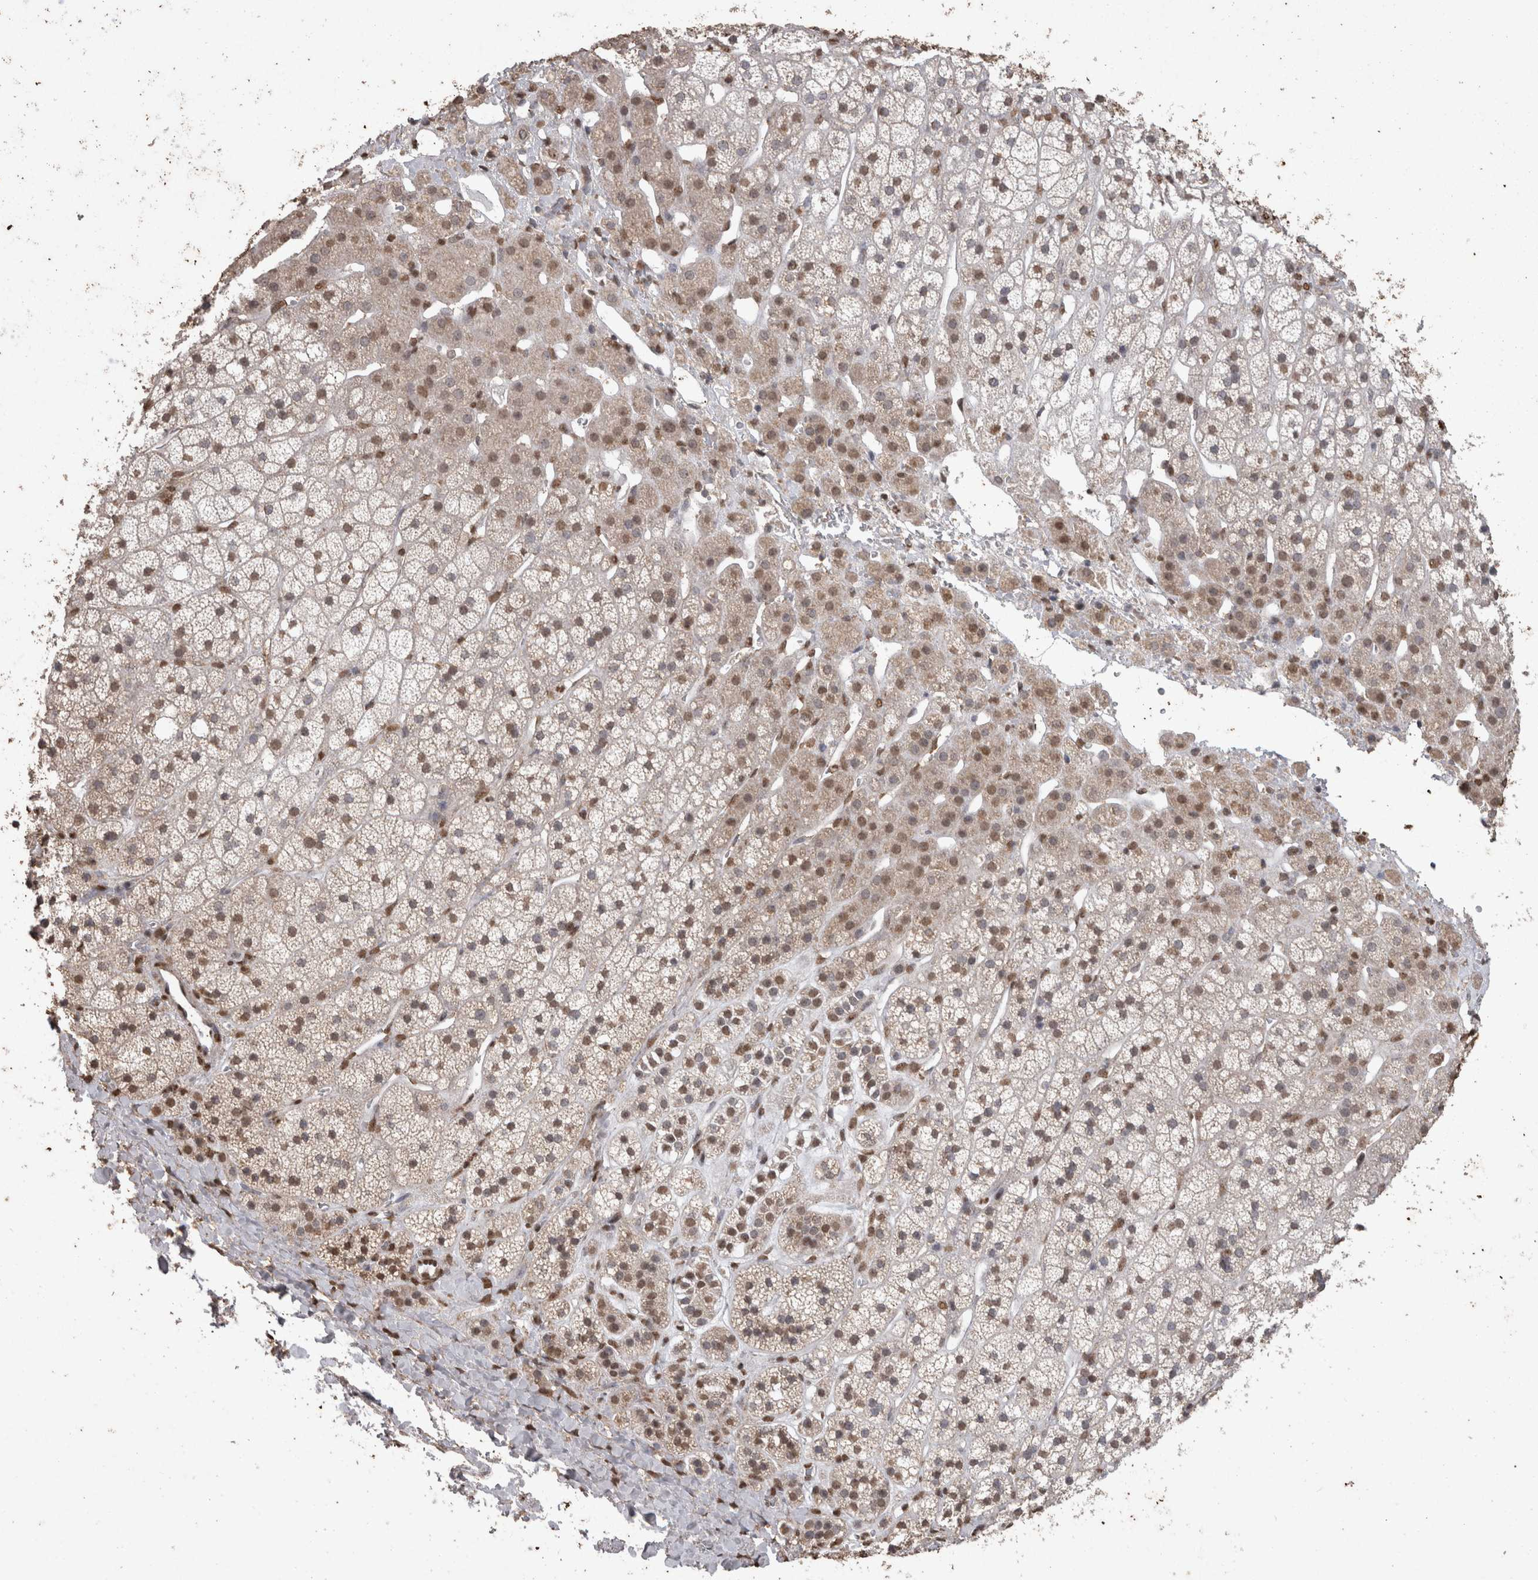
{"staining": {"intensity": "weak", "quantity": "25%-75%", "location": "cytoplasmic/membranous,nuclear"}, "tissue": "adrenal gland", "cell_type": "Glandular cells", "image_type": "normal", "snomed": [{"axis": "morphology", "description": "Normal tissue, NOS"}, {"axis": "topography", "description": "Adrenal gland"}], "caption": "Immunohistochemical staining of benign adrenal gland reveals low levels of weak cytoplasmic/membranous,nuclear positivity in about 25%-75% of glandular cells.", "gene": "SMAD7", "patient": {"sex": "male", "age": 56}}